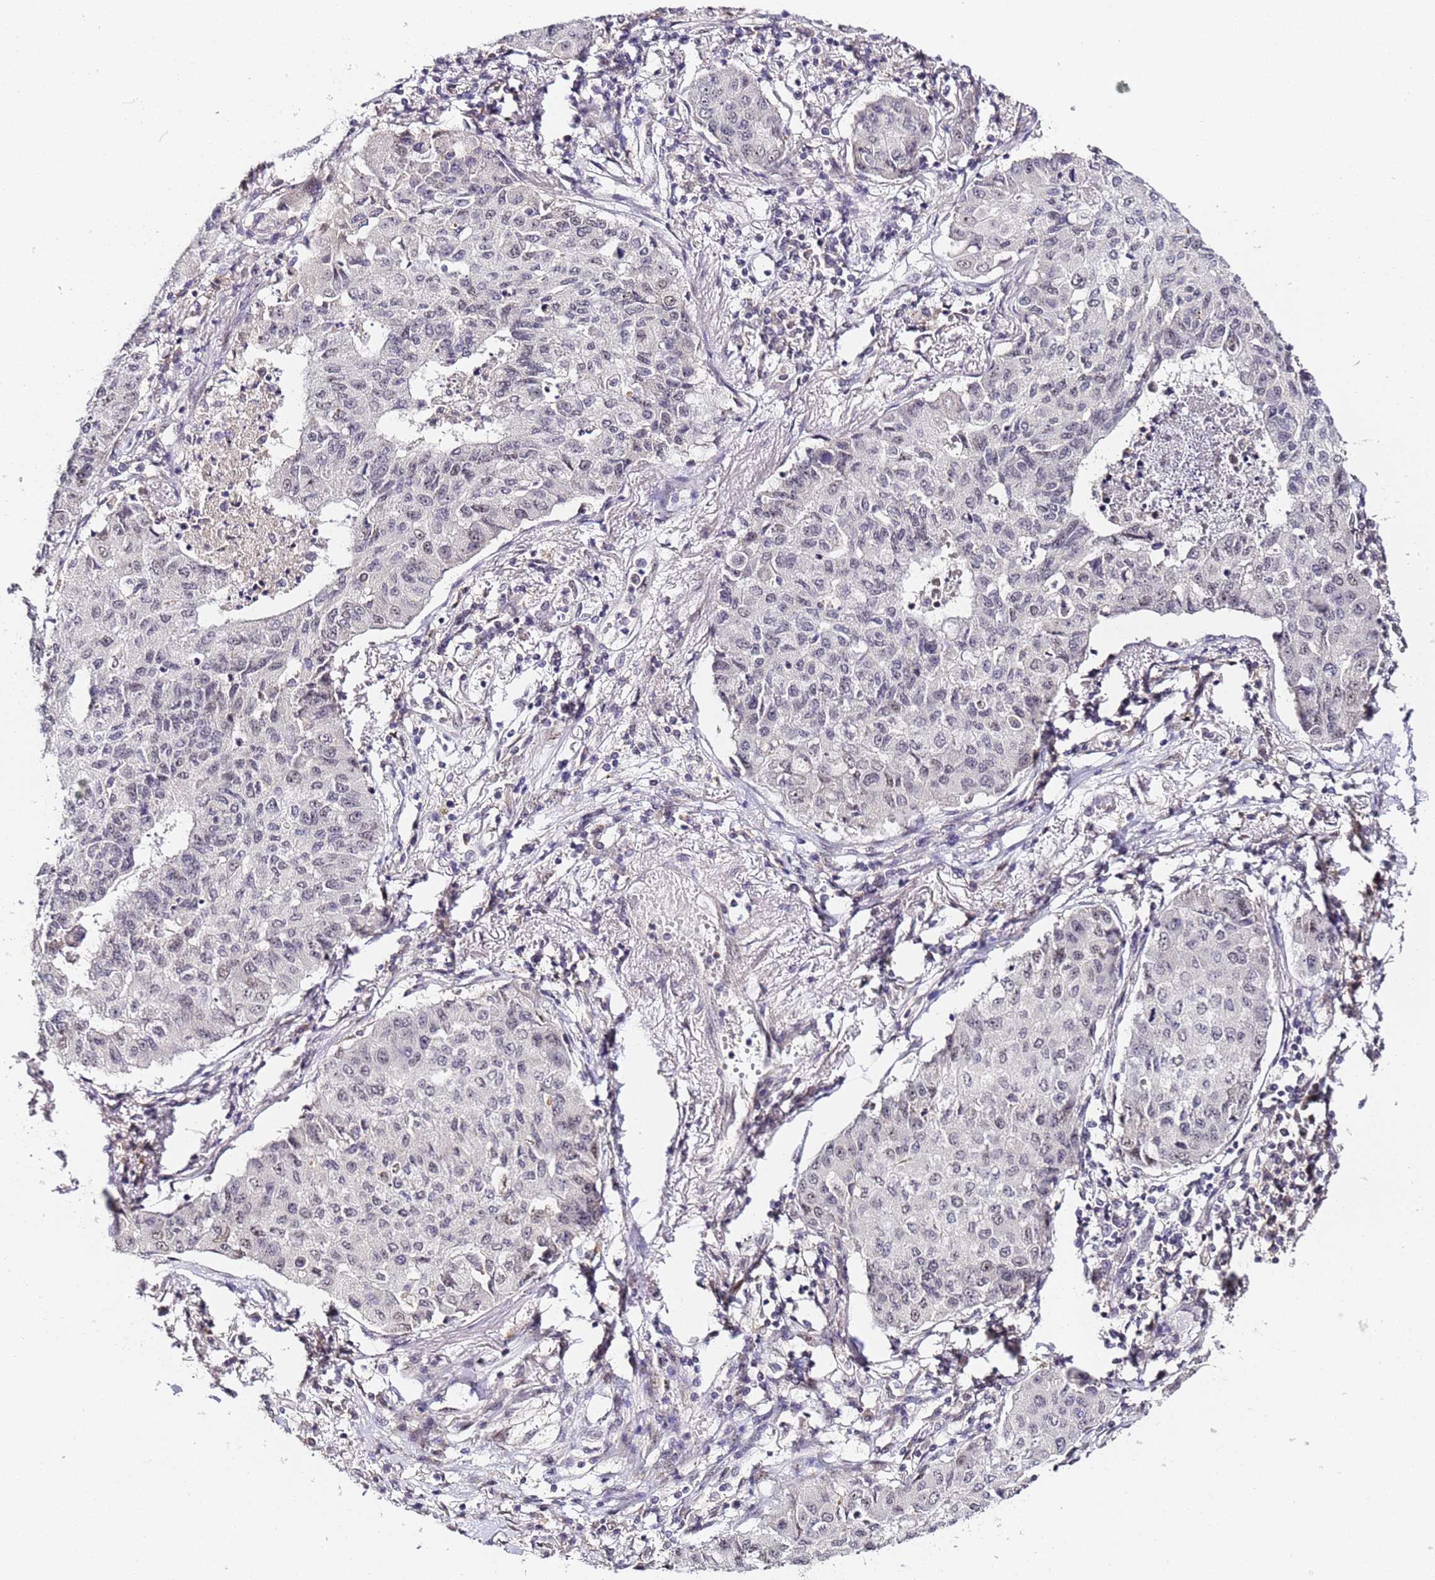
{"staining": {"intensity": "negative", "quantity": "none", "location": "none"}, "tissue": "lung cancer", "cell_type": "Tumor cells", "image_type": "cancer", "snomed": [{"axis": "morphology", "description": "Squamous cell carcinoma, NOS"}, {"axis": "topography", "description": "Lung"}], "caption": "DAB (3,3'-diaminobenzidine) immunohistochemical staining of human lung squamous cell carcinoma exhibits no significant positivity in tumor cells.", "gene": "LSM3", "patient": {"sex": "male", "age": 74}}